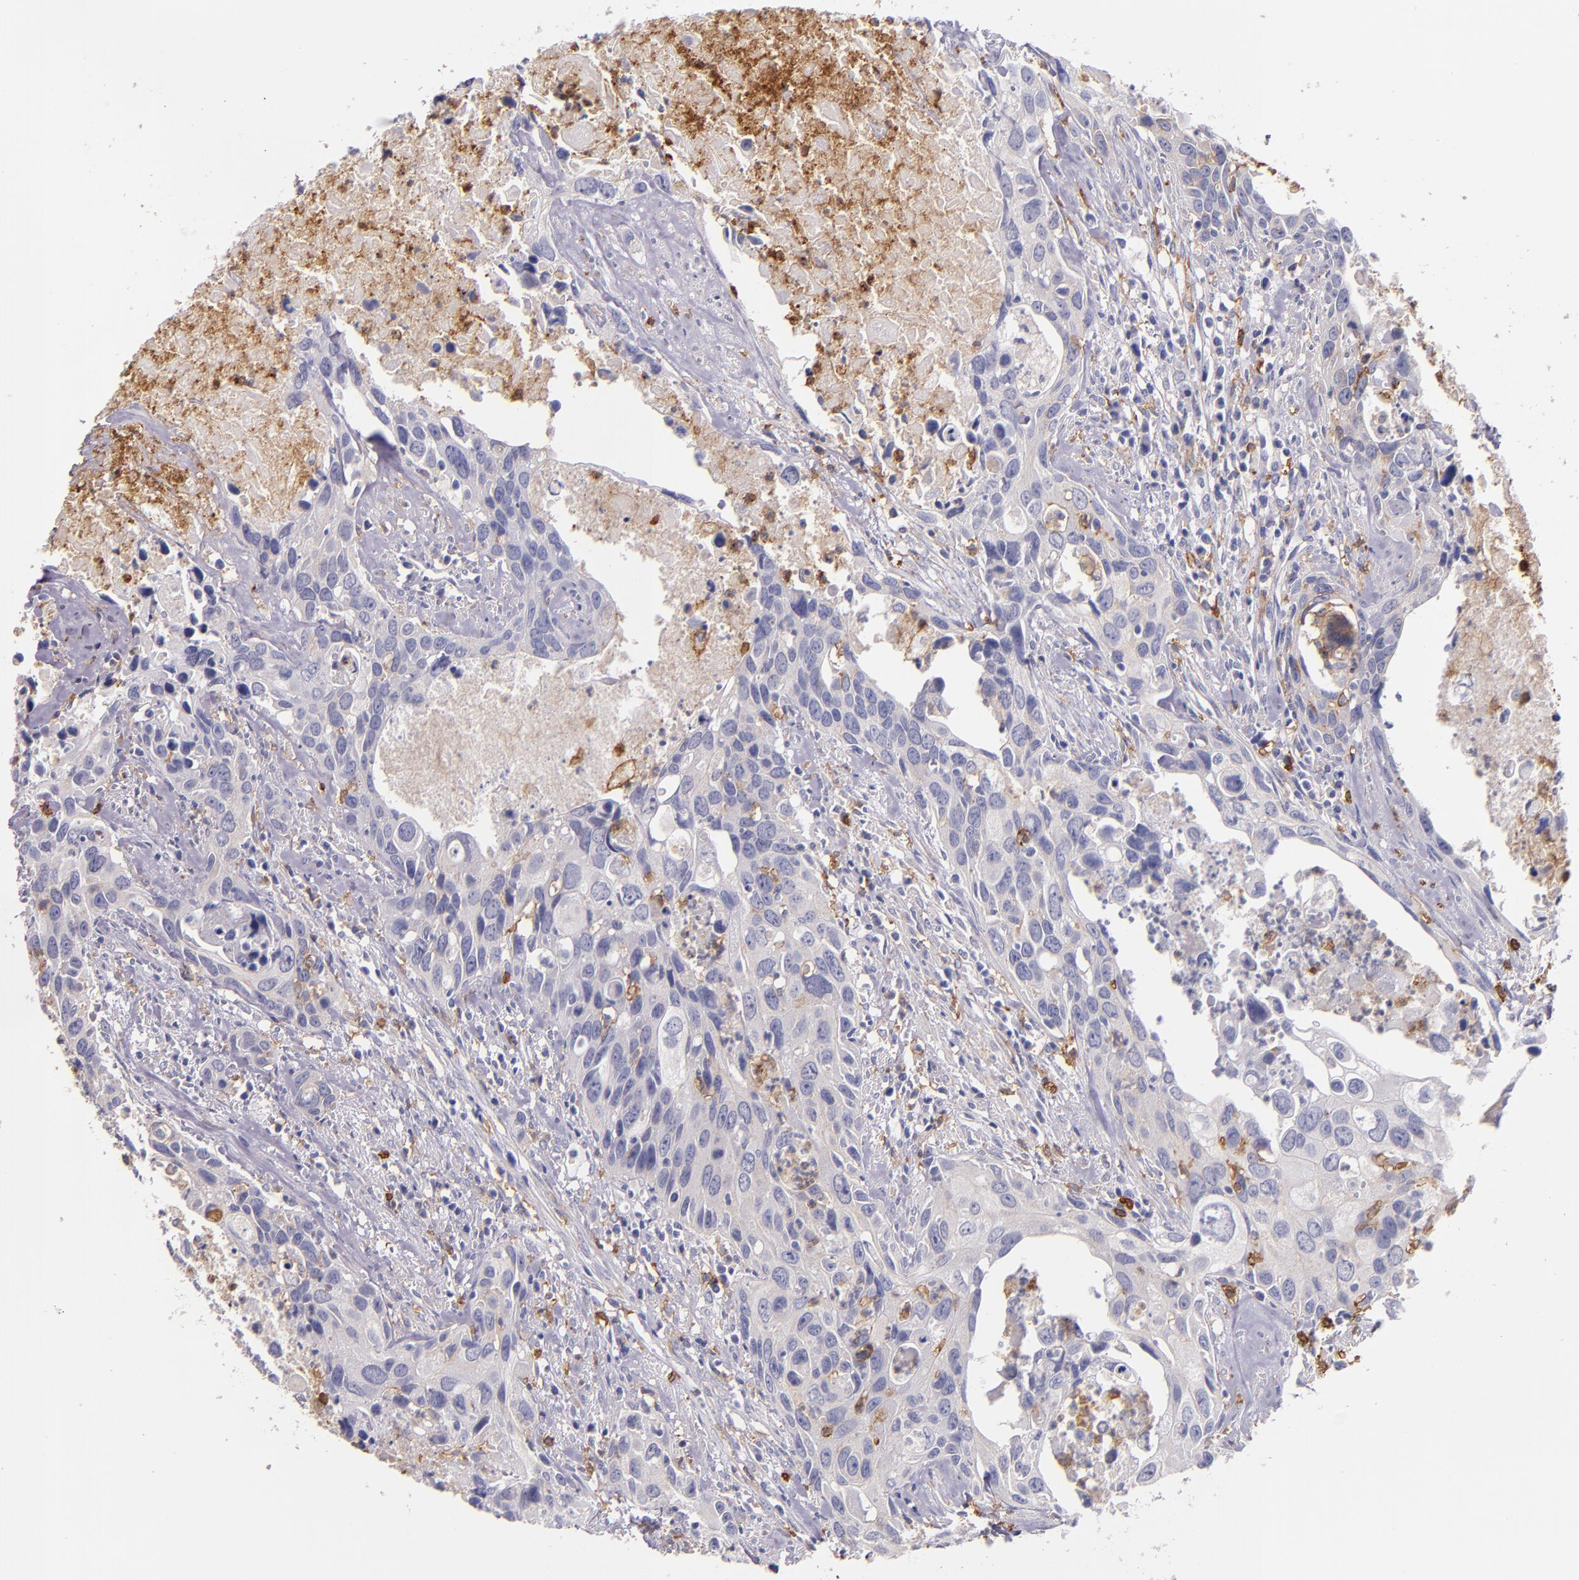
{"staining": {"intensity": "weak", "quantity": "<25%", "location": "cytoplasmic/membranous"}, "tissue": "urothelial cancer", "cell_type": "Tumor cells", "image_type": "cancer", "snomed": [{"axis": "morphology", "description": "Urothelial carcinoma, High grade"}, {"axis": "topography", "description": "Urinary bladder"}], "caption": "IHC photomicrograph of human high-grade urothelial carcinoma stained for a protein (brown), which exhibits no positivity in tumor cells. (Brightfield microscopy of DAB immunohistochemistry at high magnification).", "gene": "C5AR1", "patient": {"sex": "male", "age": 71}}